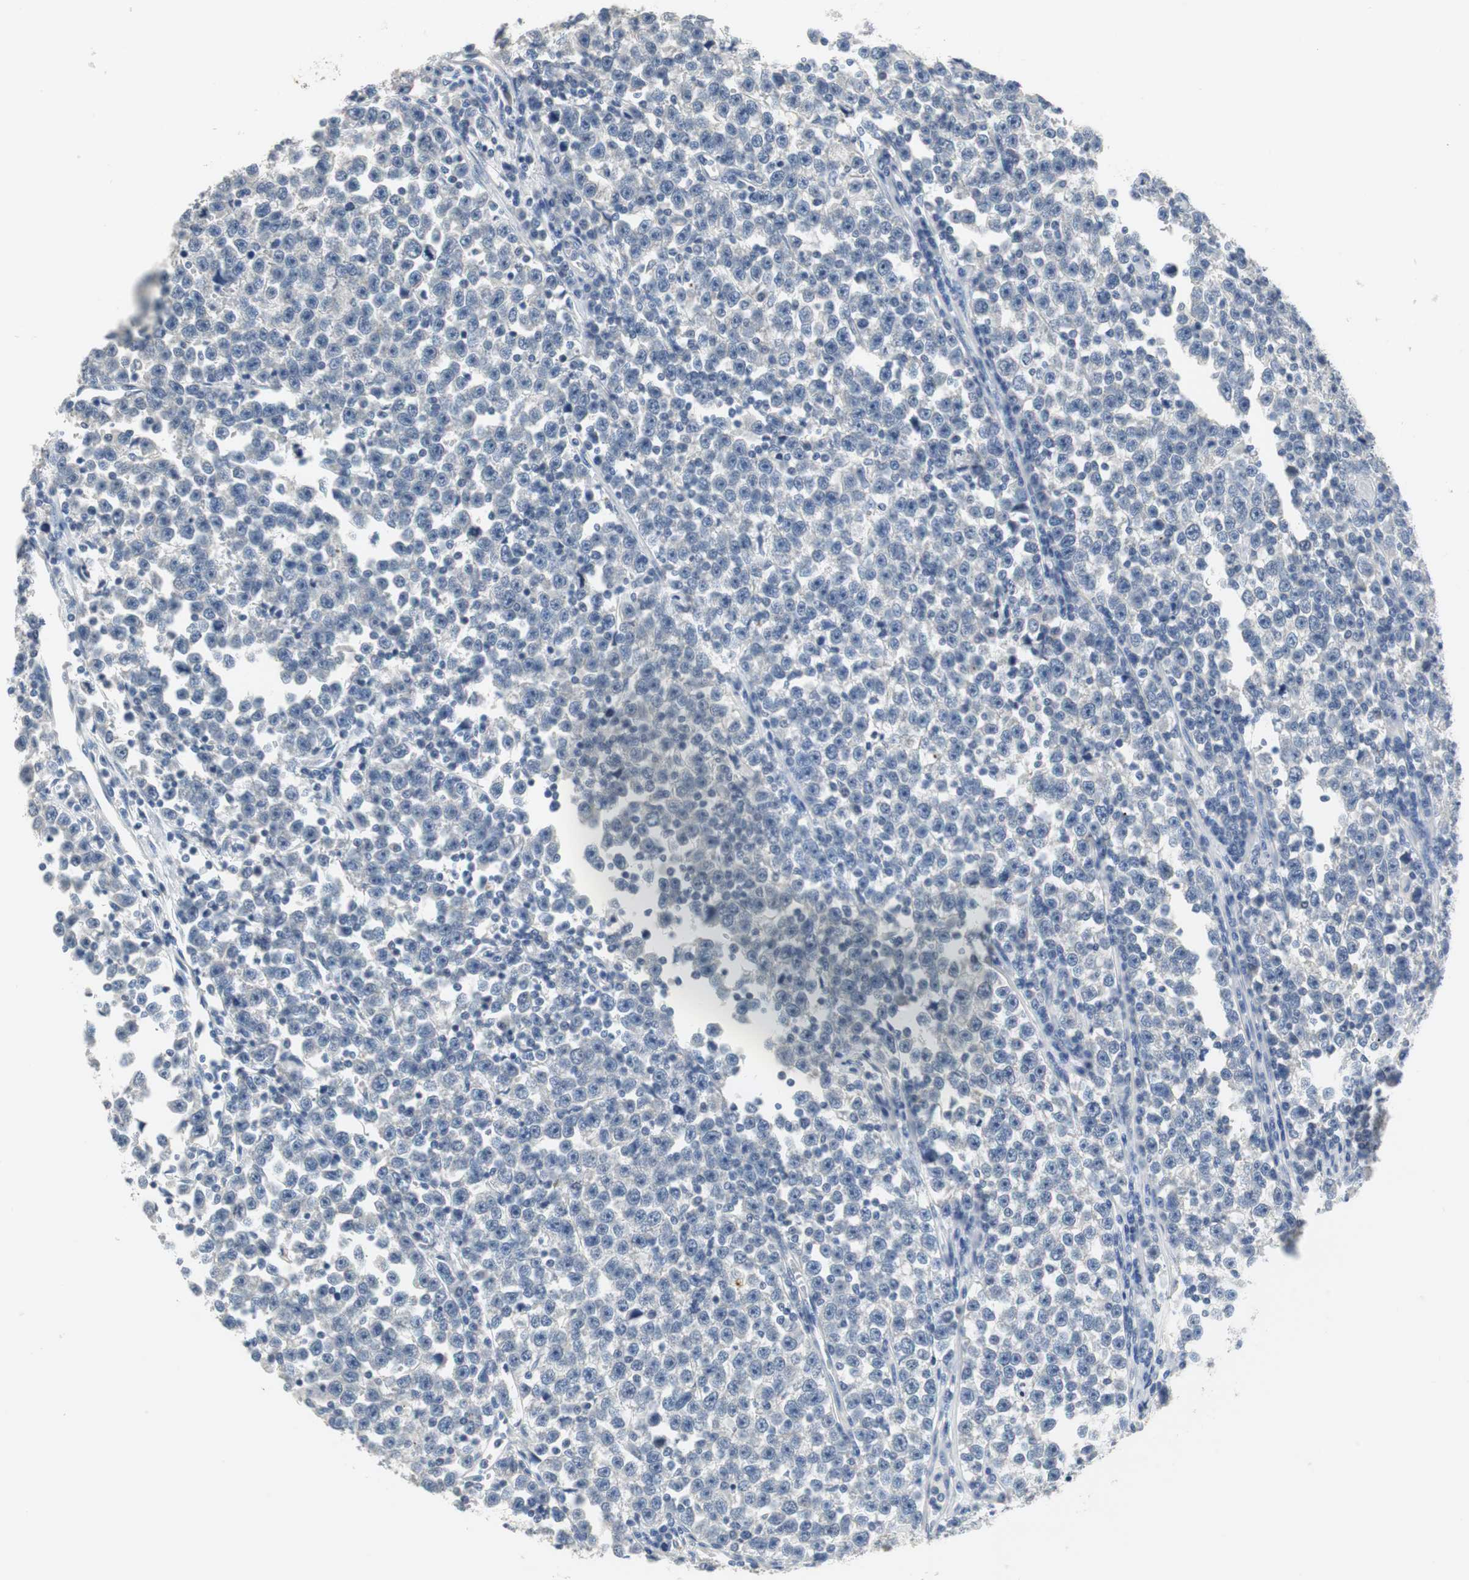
{"staining": {"intensity": "negative", "quantity": "none", "location": "none"}, "tissue": "testis cancer", "cell_type": "Tumor cells", "image_type": "cancer", "snomed": [{"axis": "morphology", "description": "Seminoma, NOS"}, {"axis": "topography", "description": "Testis"}], "caption": "Immunohistochemical staining of human seminoma (testis) shows no significant expression in tumor cells.", "gene": "MUC7", "patient": {"sex": "male", "age": 43}}